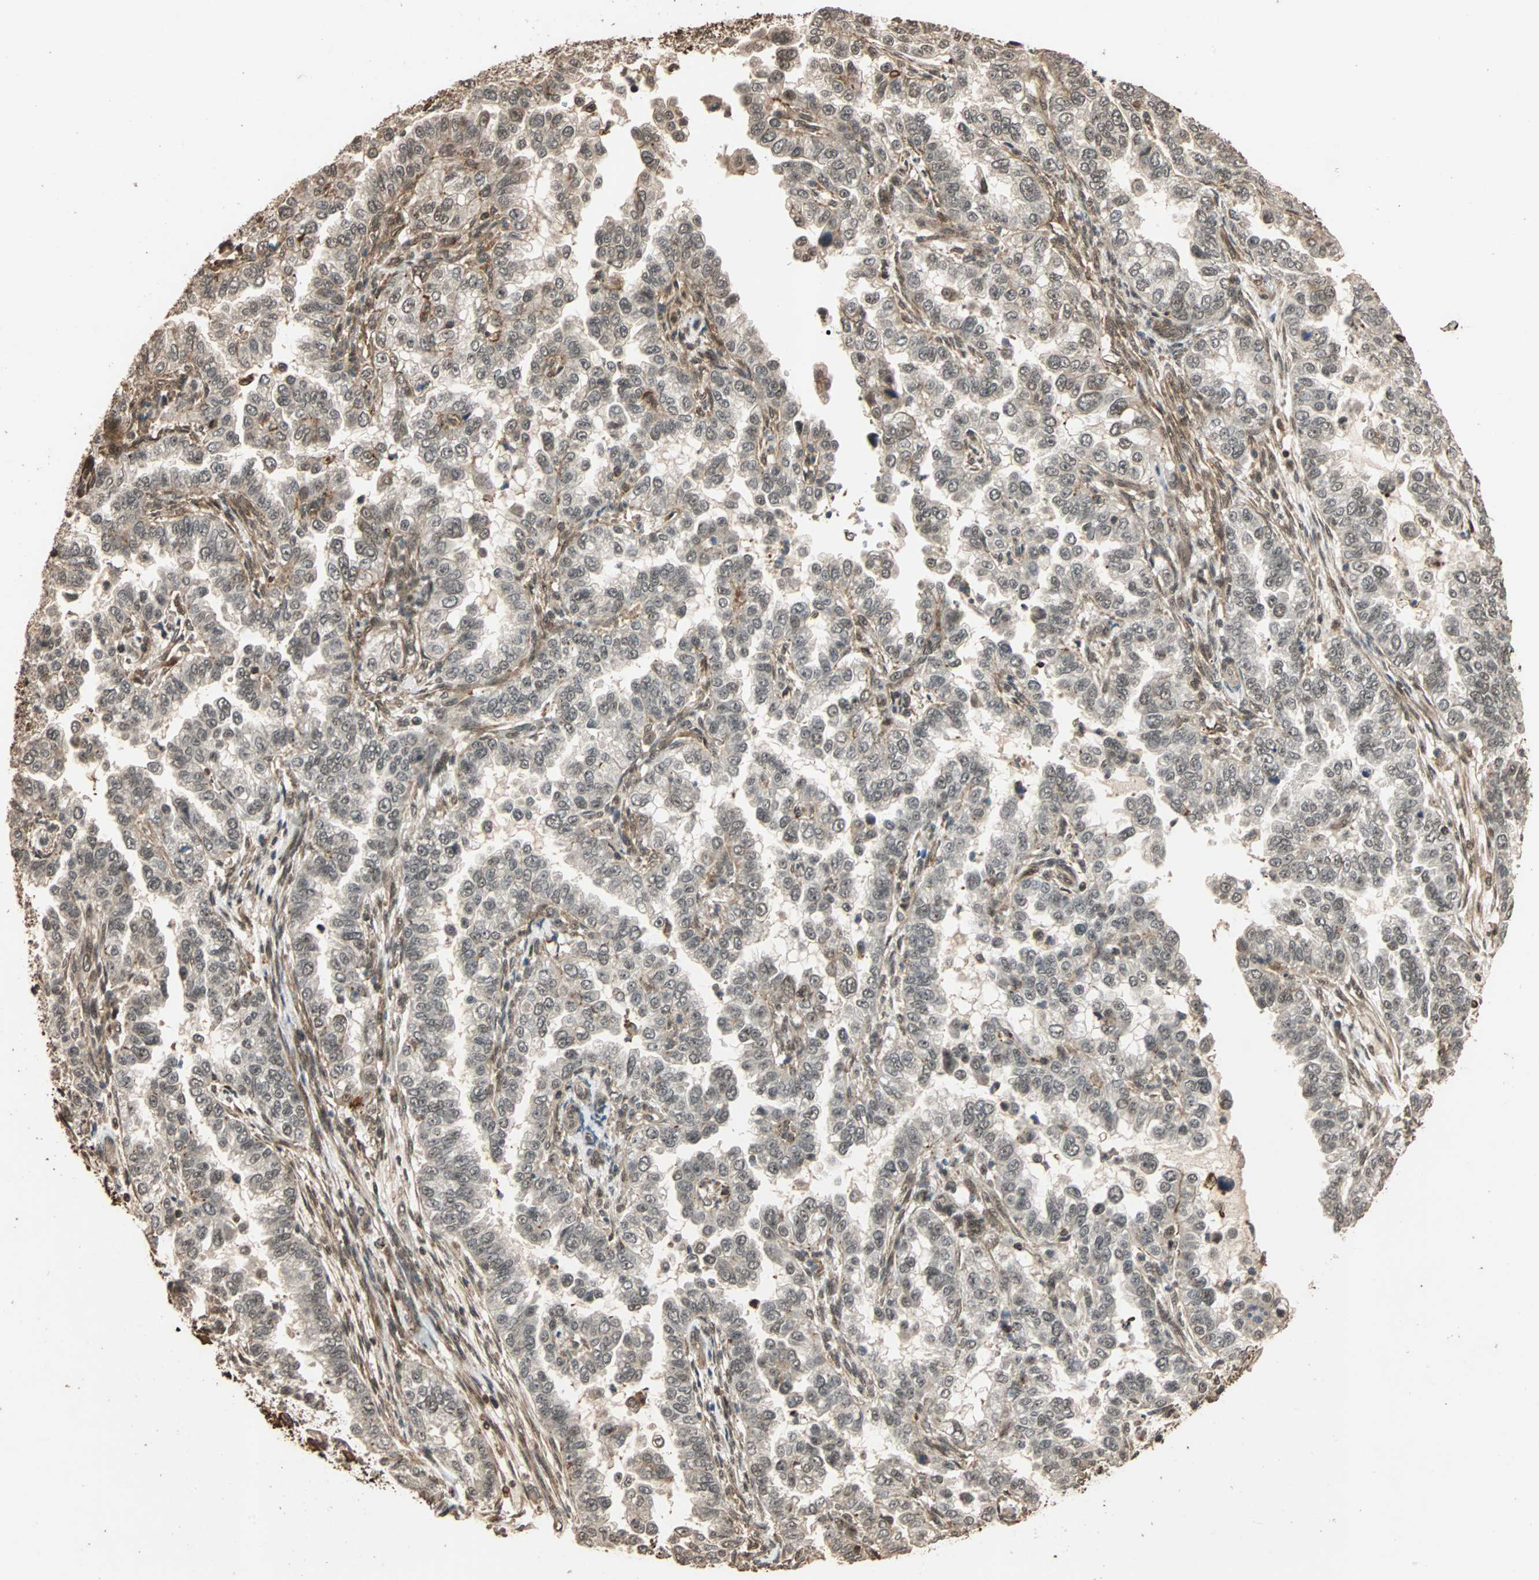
{"staining": {"intensity": "moderate", "quantity": "25%-75%", "location": "cytoplasmic/membranous,nuclear"}, "tissue": "endometrial cancer", "cell_type": "Tumor cells", "image_type": "cancer", "snomed": [{"axis": "morphology", "description": "Adenocarcinoma, NOS"}, {"axis": "topography", "description": "Endometrium"}], "caption": "Protein analysis of adenocarcinoma (endometrial) tissue displays moderate cytoplasmic/membranous and nuclear positivity in about 25%-75% of tumor cells.", "gene": "CDC5L", "patient": {"sex": "female", "age": 85}}